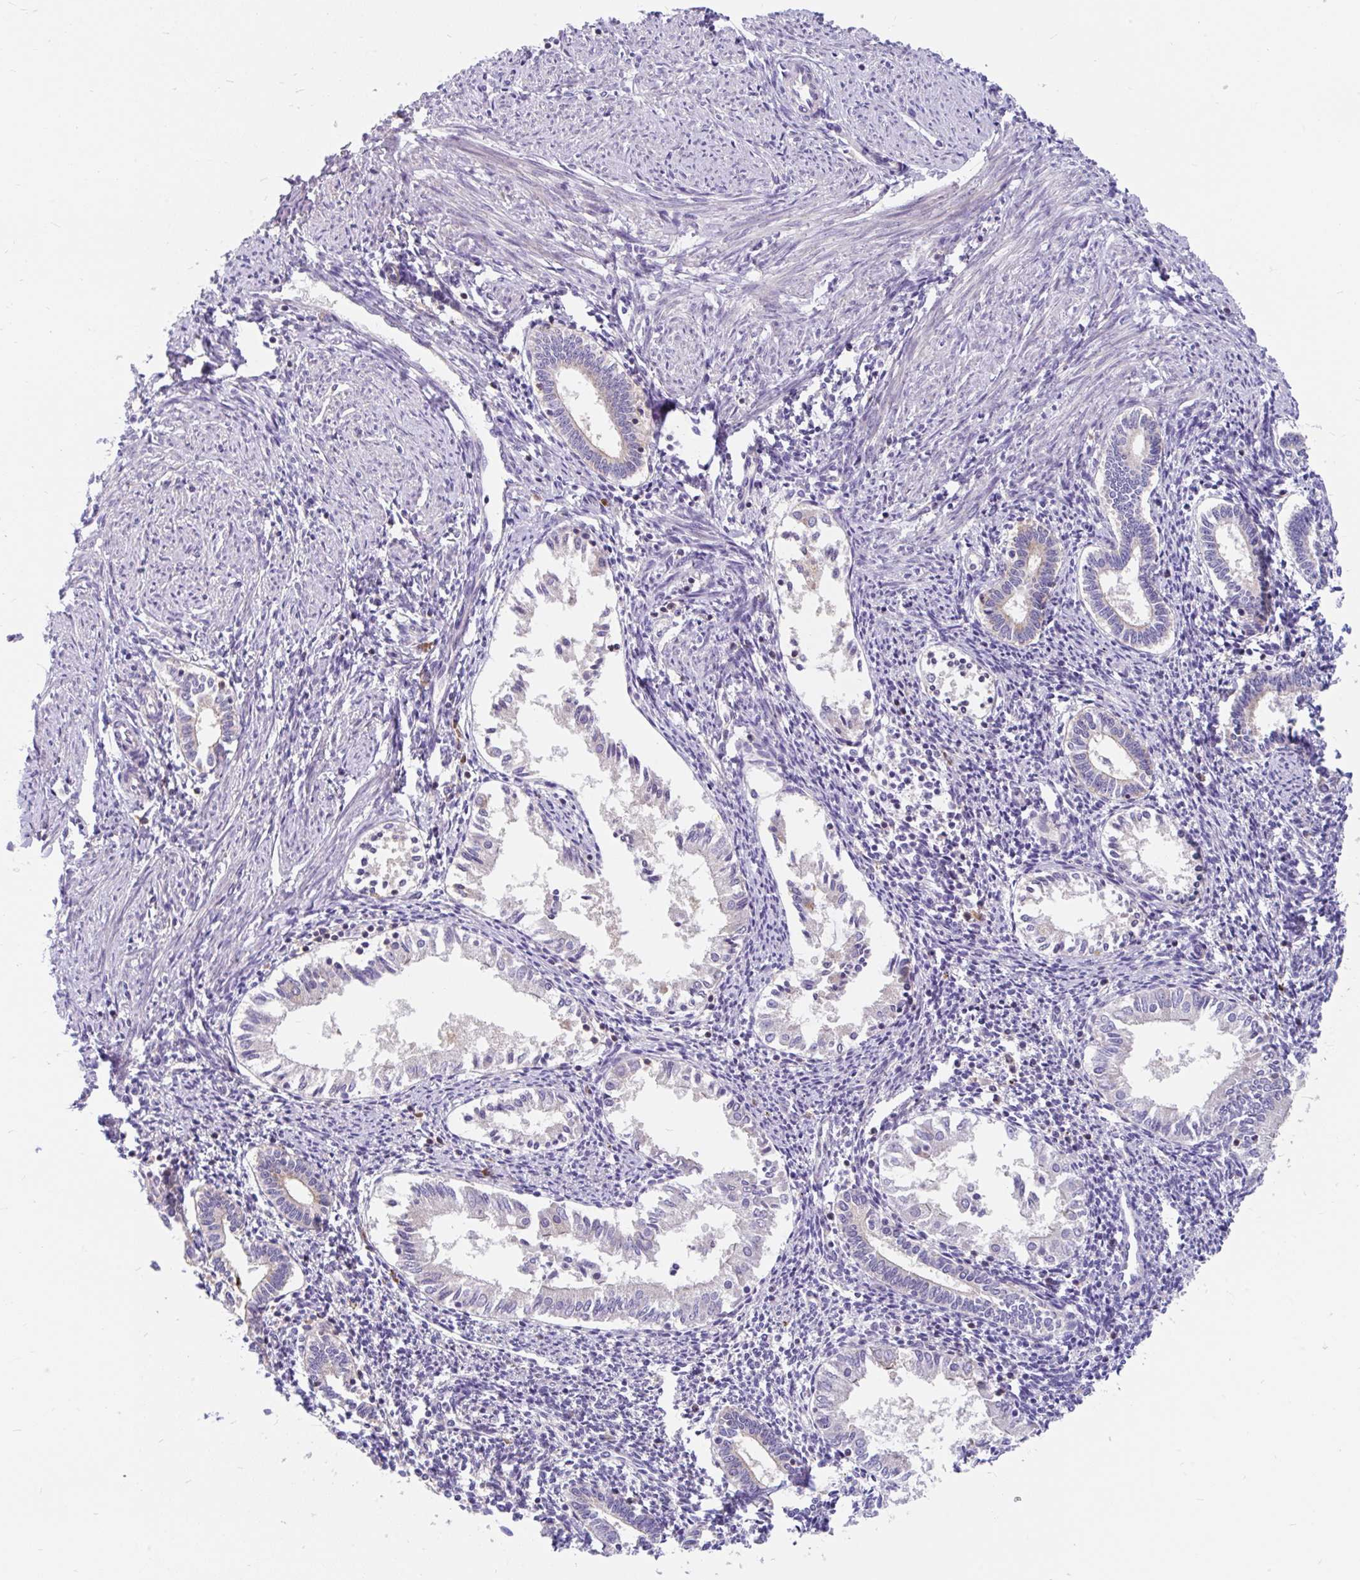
{"staining": {"intensity": "negative", "quantity": "none", "location": "none"}, "tissue": "endometrium", "cell_type": "Cells in endometrial stroma", "image_type": "normal", "snomed": [{"axis": "morphology", "description": "Normal tissue, NOS"}, {"axis": "topography", "description": "Endometrium"}], "caption": "This is an IHC photomicrograph of unremarkable human endometrium. There is no staining in cells in endometrial stroma.", "gene": "LRRC26", "patient": {"sex": "female", "age": 41}}